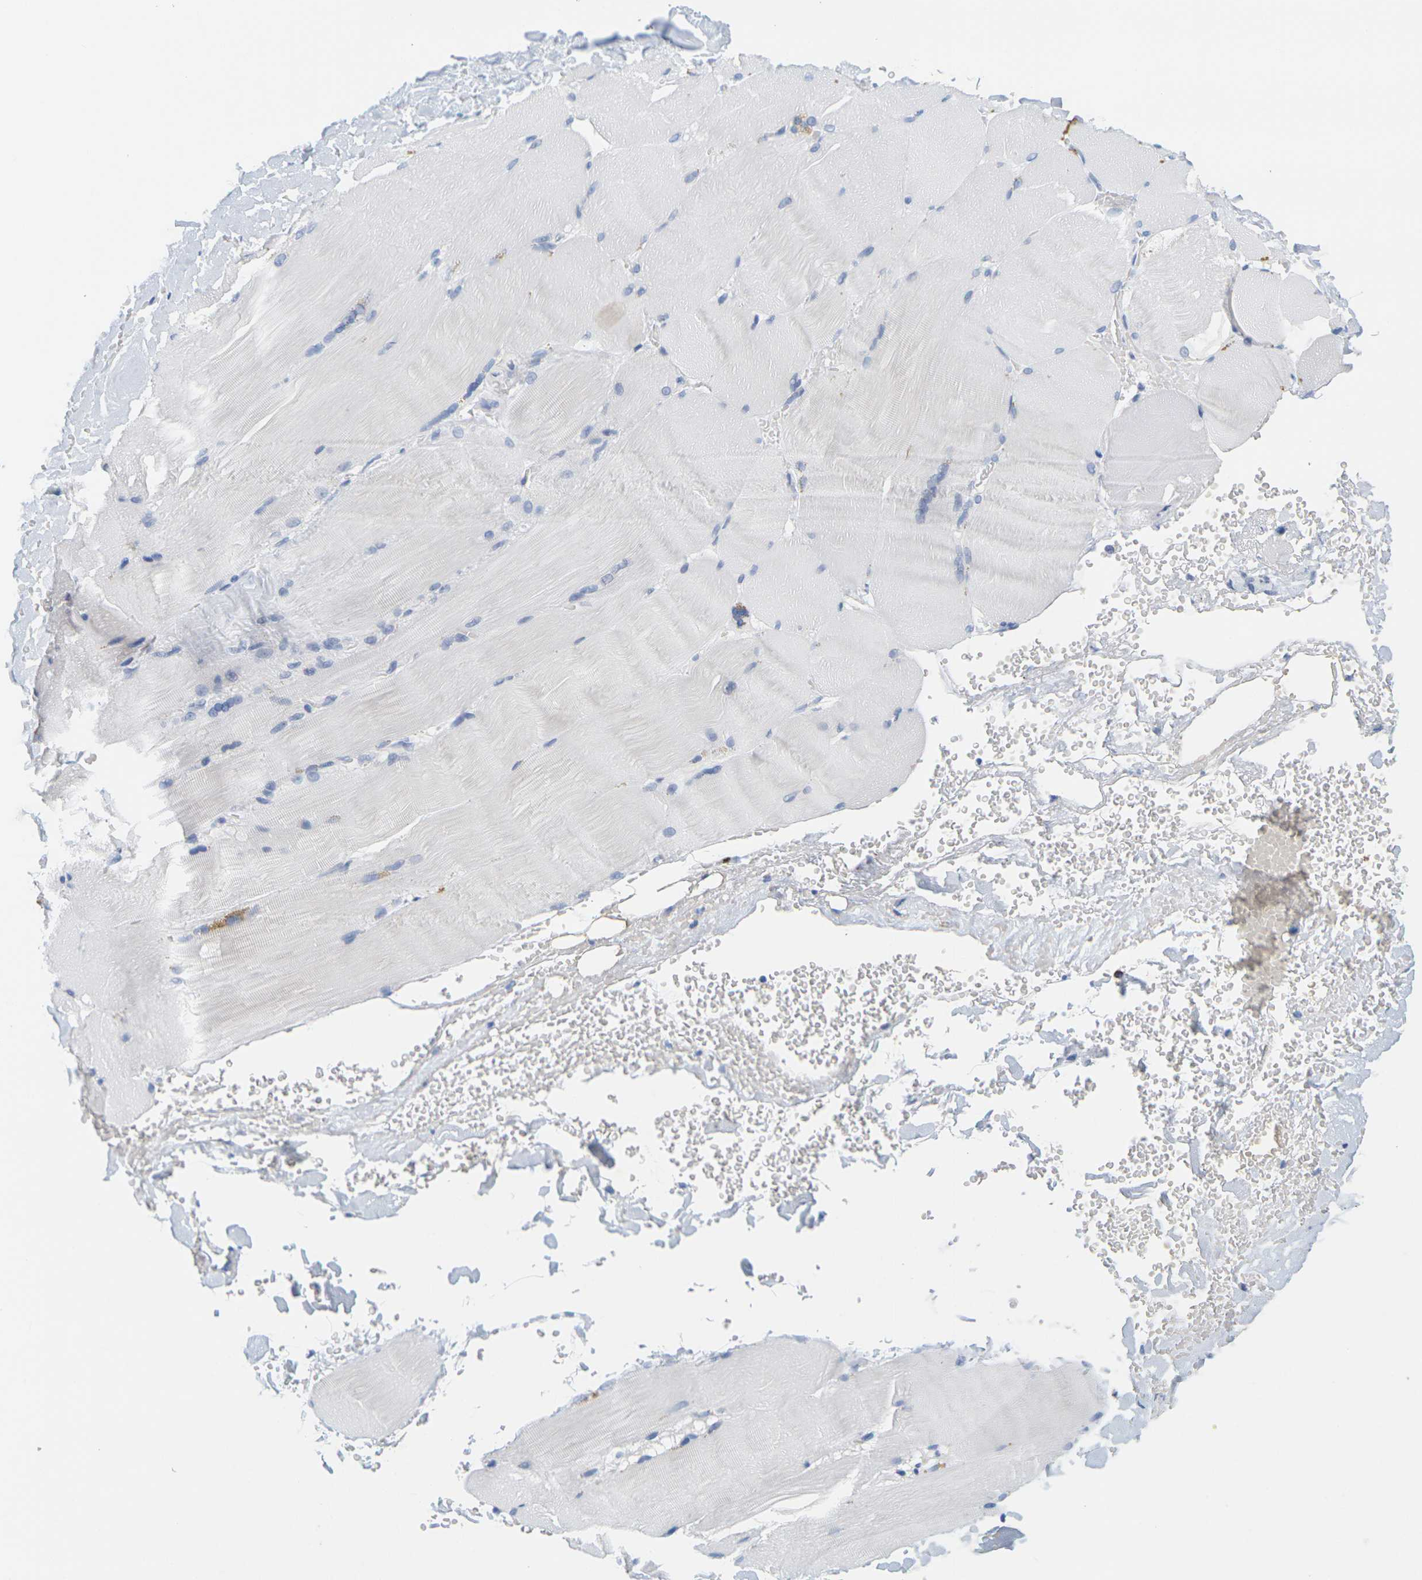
{"staining": {"intensity": "negative", "quantity": "none", "location": "none"}, "tissue": "skeletal muscle", "cell_type": "Myocytes", "image_type": "normal", "snomed": [{"axis": "morphology", "description": "Normal tissue, NOS"}, {"axis": "topography", "description": "Skin"}, {"axis": "topography", "description": "Skeletal muscle"}], "caption": "High power microscopy image of an immunohistochemistry (IHC) photomicrograph of normal skeletal muscle, revealing no significant positivity in myocytes. (DAB (3,3'-diaminobenzidine) immunohistochemistry (IHC), high magnification).", "gene": "HLA", "patient": {"sex": "male", "age": 83}}